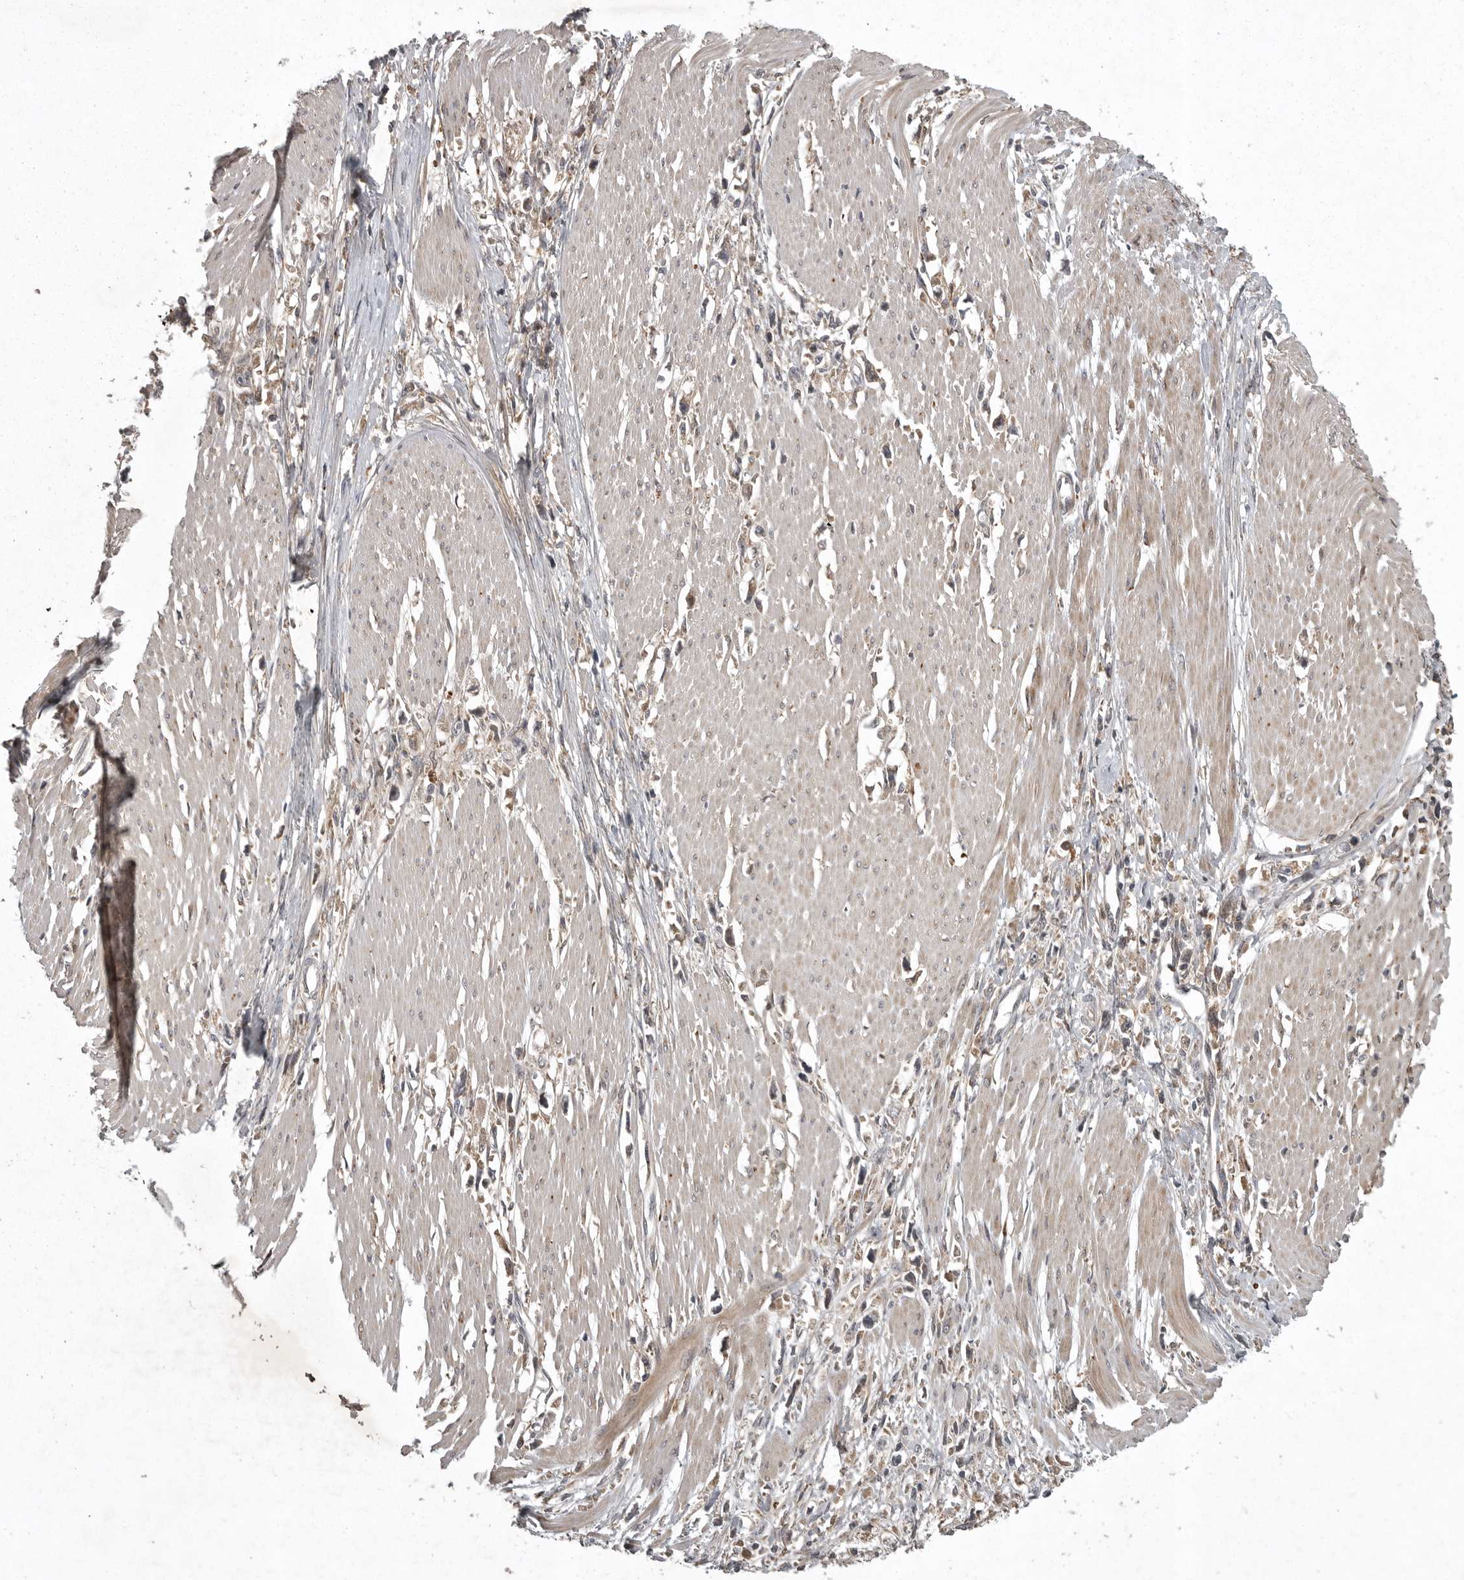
{"staining": {"intensity": "weak", "quantity": ">75%", "location": "cytoplasmic/membranous"}, "tissue": "stomach cancer", "cell_type": "Tumor cells", "image_type": "cancer", "snomed": [{"axis": "morphology", "description": "Adenocarcinoma, NOS"}, {"axis": "topography", "description": "Stomach"}], "caption": "An immunohistochemistry (IHC) photomicrograph of tumor tissue is shown. Protein staining in brown highlights weak cytoplasmic/membranous positivity in adenocarcinoma (stomach) within tumor cells.", "gene": "GPR31", "patient": {"sex": "female", "age": 59}}